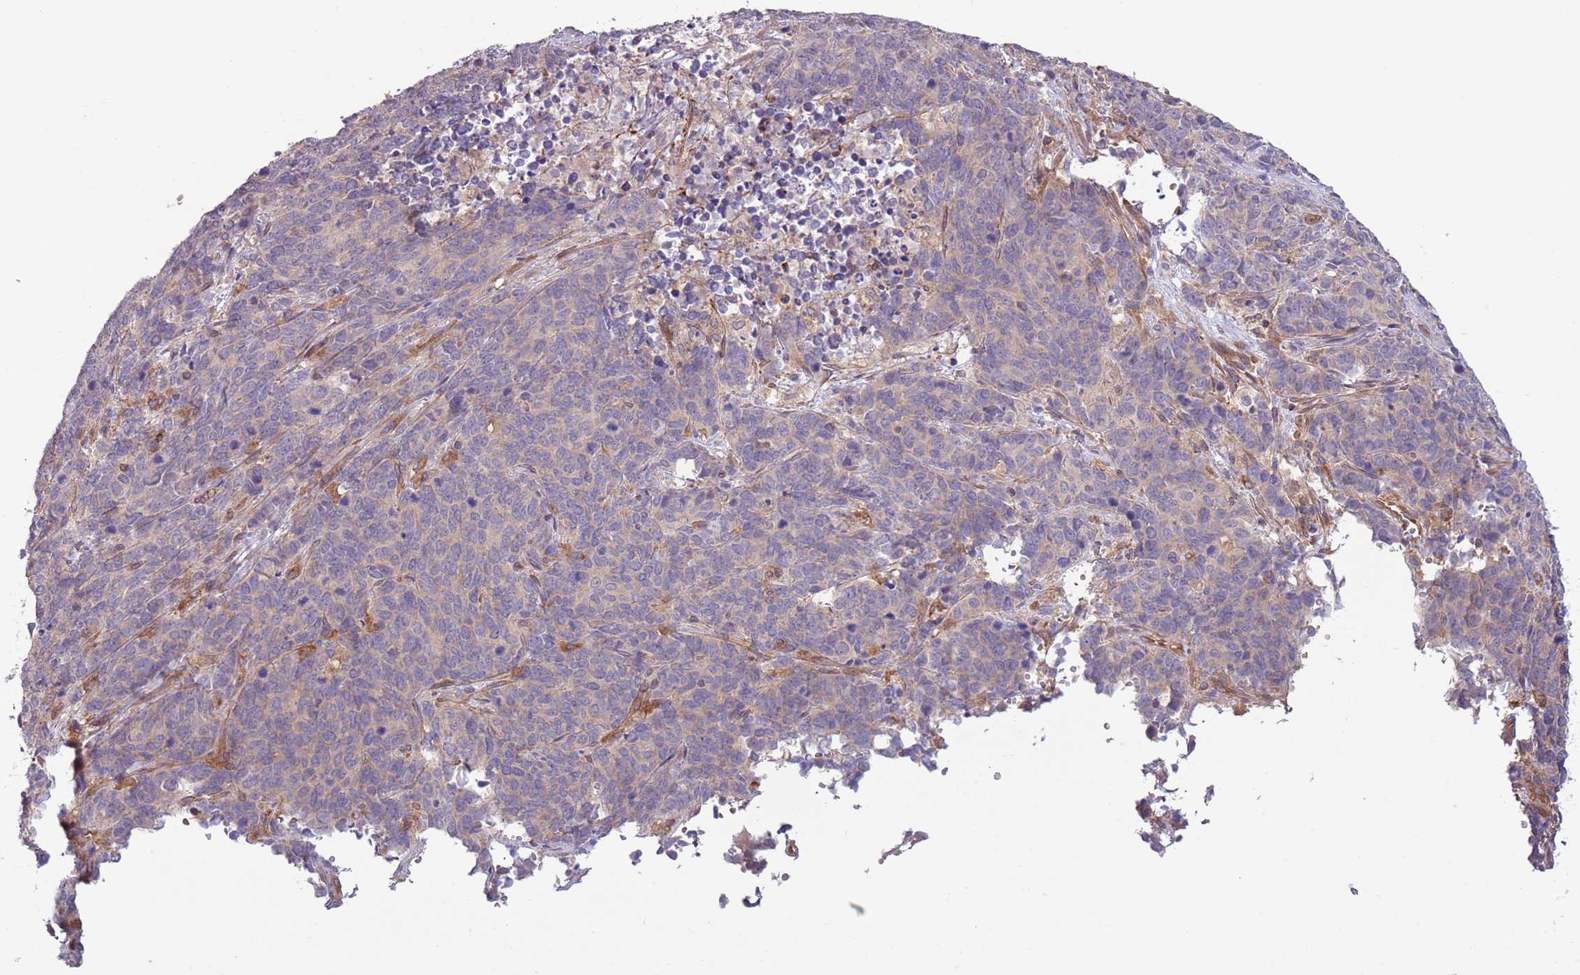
{"staining": {"intensity": "negative", "quantity": "none", "location": "none"}, "tissue": "cervical cancer", "cell_type": "Tumor cells", "image_type": "cancer", "snomed": [{"axis": "morphology", "description": "Squamous cell carcinoma, NOS"}, {"axis": "topography", "description": "Cervix"}], "caption": "This image is of cervical cancer (squamous cell carcinoma) stained with IHC to label a protein in brown with the nuclei are counter-stained blue. There is no positivity in tumor cells.", "gene": "LPIN2", "patient": {"sex": "female", "age": 60}}